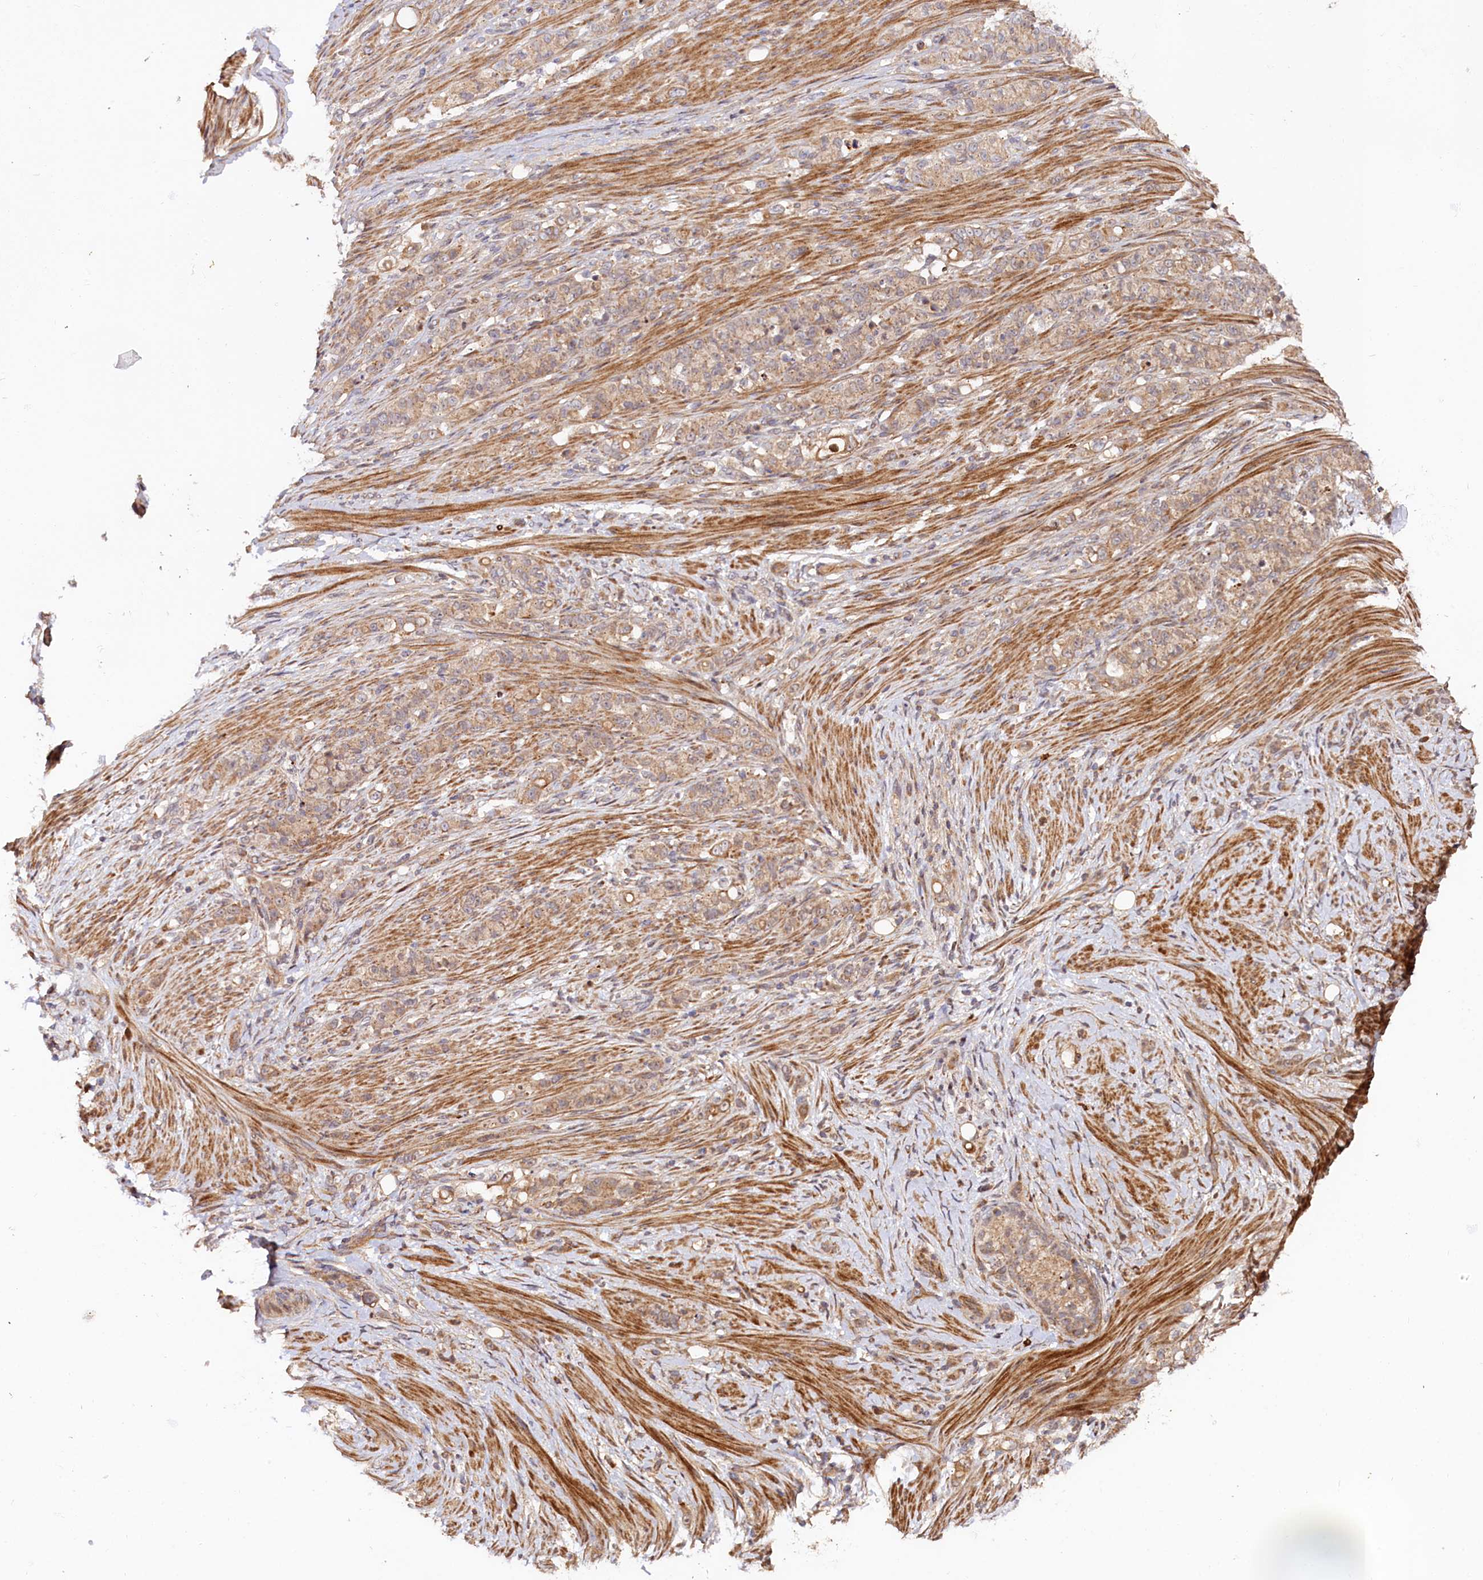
{"staining": {"intensity": "weak", "quantity": ">75%", "location": "cytoplasmic/membranous"}, "tissue": "stomach cancer", "cell_type": "Tumor cells", "image_type": "cancer", "snomed": [{"axis": "morphology", "description": "Adenocarcinoma, NOS"}, {"axis": "topography", "description": "Stomach"}], "caption": "Stomach adenocarcinoma stained with DAB IHC demonstrates low levels of weak cytoplasmic/membranous positivity in approximately >75% of tumor cells.", "gene": "NEDD1", "patient": {"sex": "female", "age": 79}}